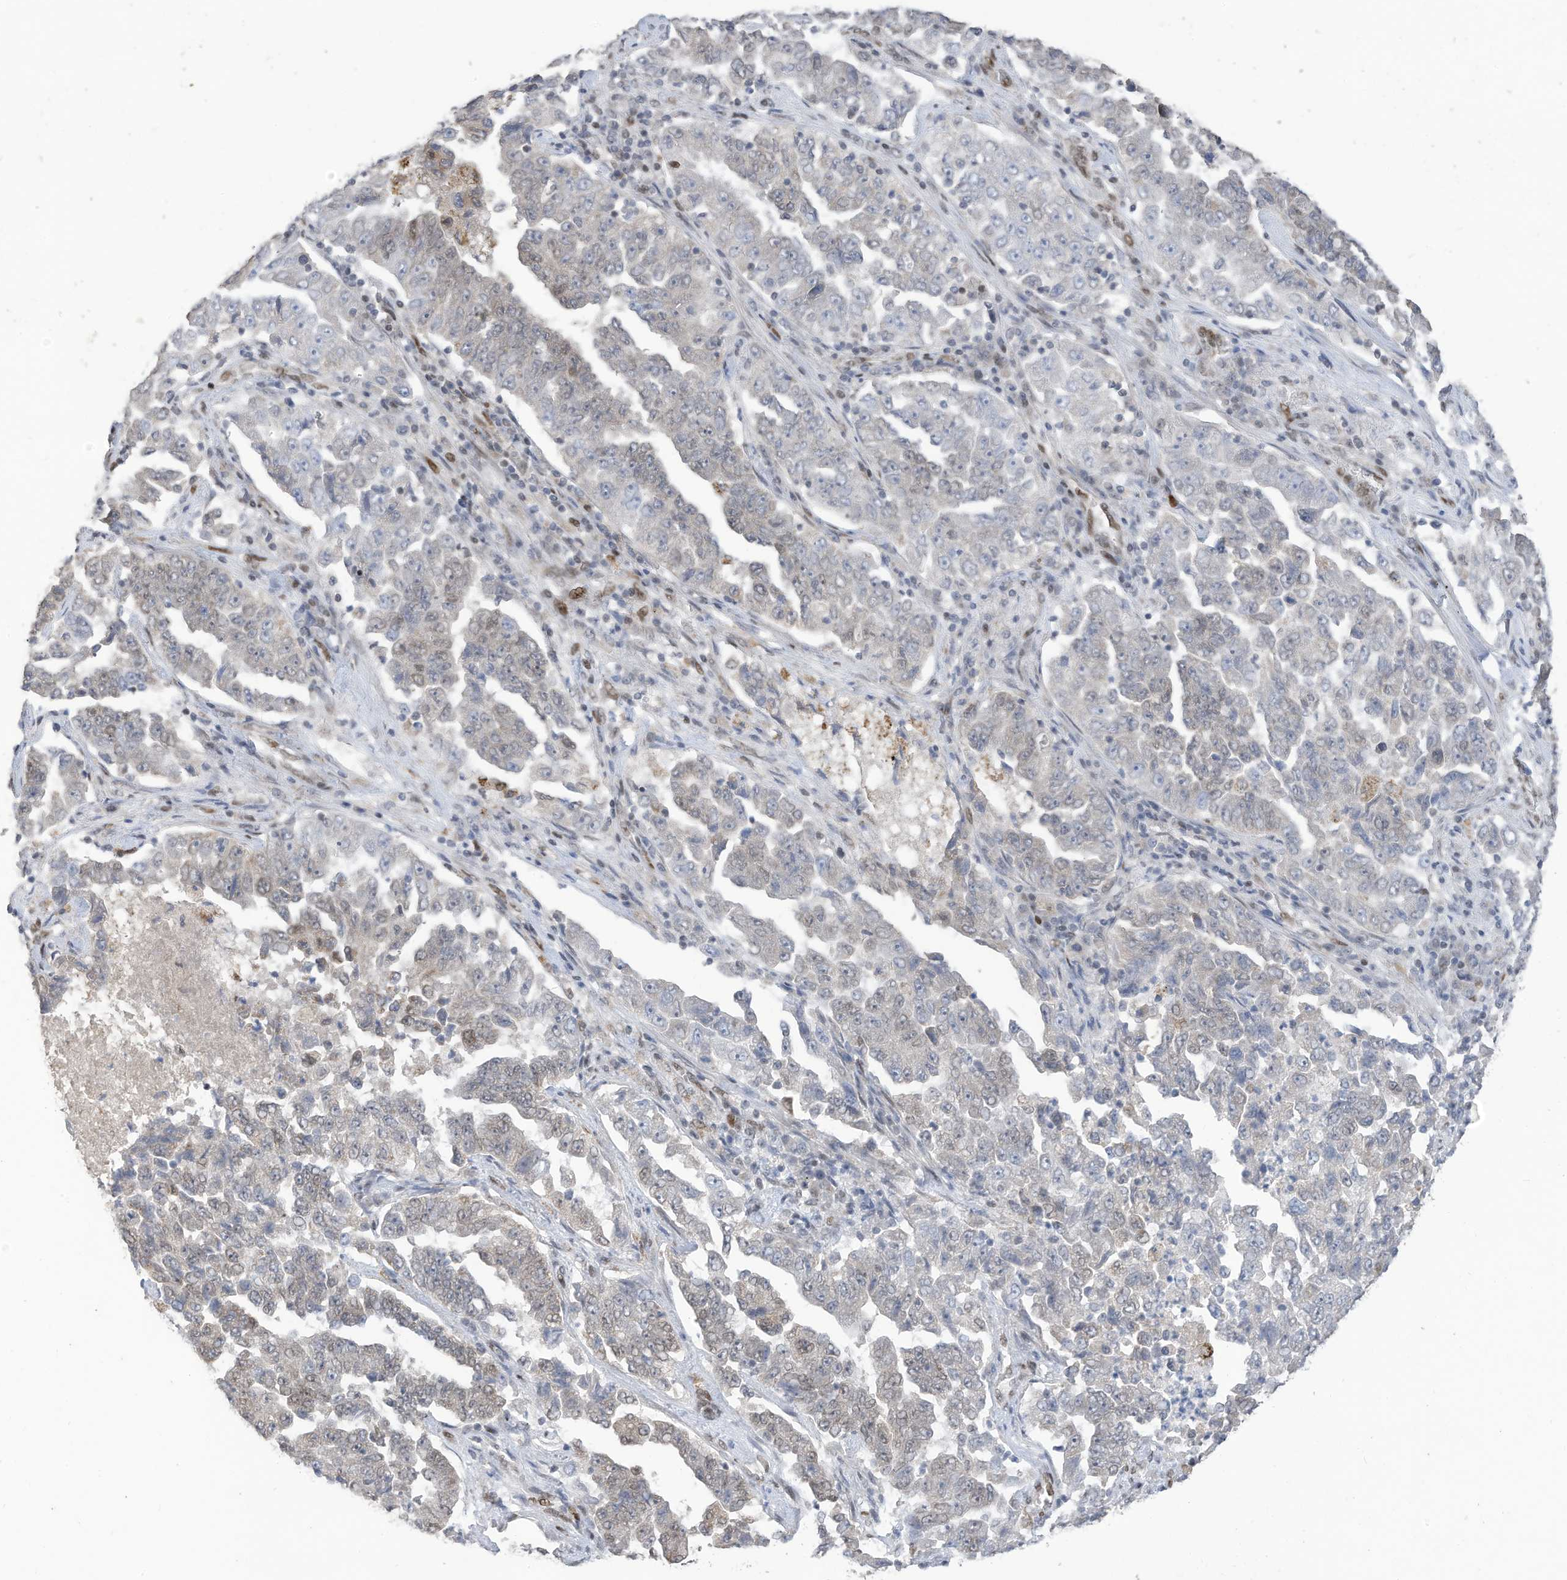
{"staining": {"intensity": "negative", "quantity": "none", "location": "none"}, "tissue": "lung cancer", "cell_type": "Tumor cells", "image_type": "cancer", "snomed": [{"axis": "morphology", "description": "Adenocarcinoma, NOS"}, {"axis": "topography", "description": "Lung"}], "caption": "IHC of human lung cancer (adenocarcinoma) exhibits no positivity in tumor cells. Nuclei are stained in blue.", "gene": "RABL3", "patient": {"sex": "female", "age": 51}}